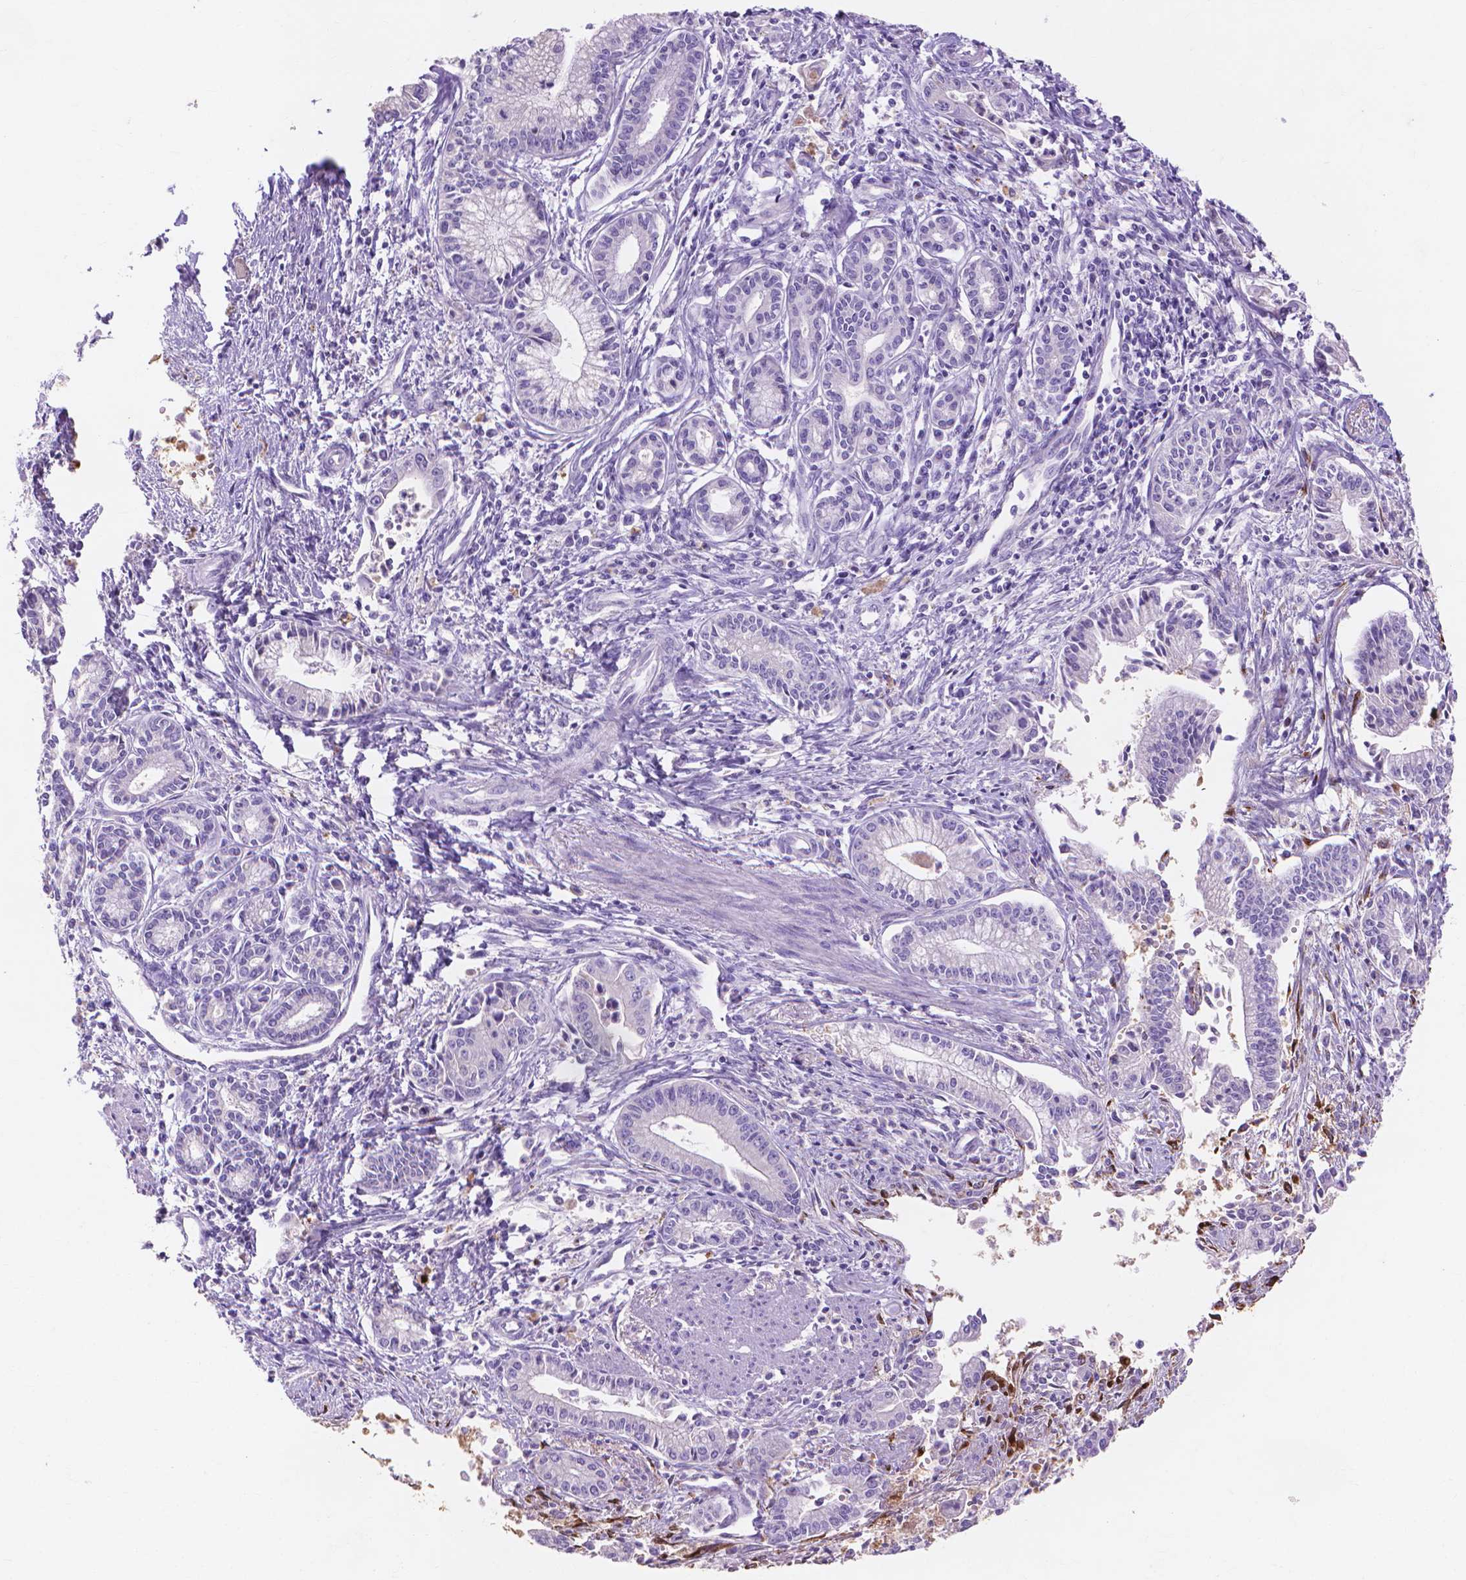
{"staining": {"intensity": "negative", "quantity": "none", "location": "none"}, "tissue": "pancreatic cancer", "cell_type": "Tumor cells", "image_type": "cancer", "snomed": [{"axis": "morphology", "description": "Adenocarcinoma, NOS"}, {"axis": "topography", "description": "Pancreas"}], "caption": "An immunohistochemistry histopathology image of pancreatic adenocarcinoma is shown. There is no staining in tumor cells of pancreatic adenocarcinoma. (DAB (3,3'-diaminobenzidine) immunohistochemistry visualized using brightfield microscopy, high magnification).", "gene": "MMP11", "patient": {"sex": "female", "age": 65}}